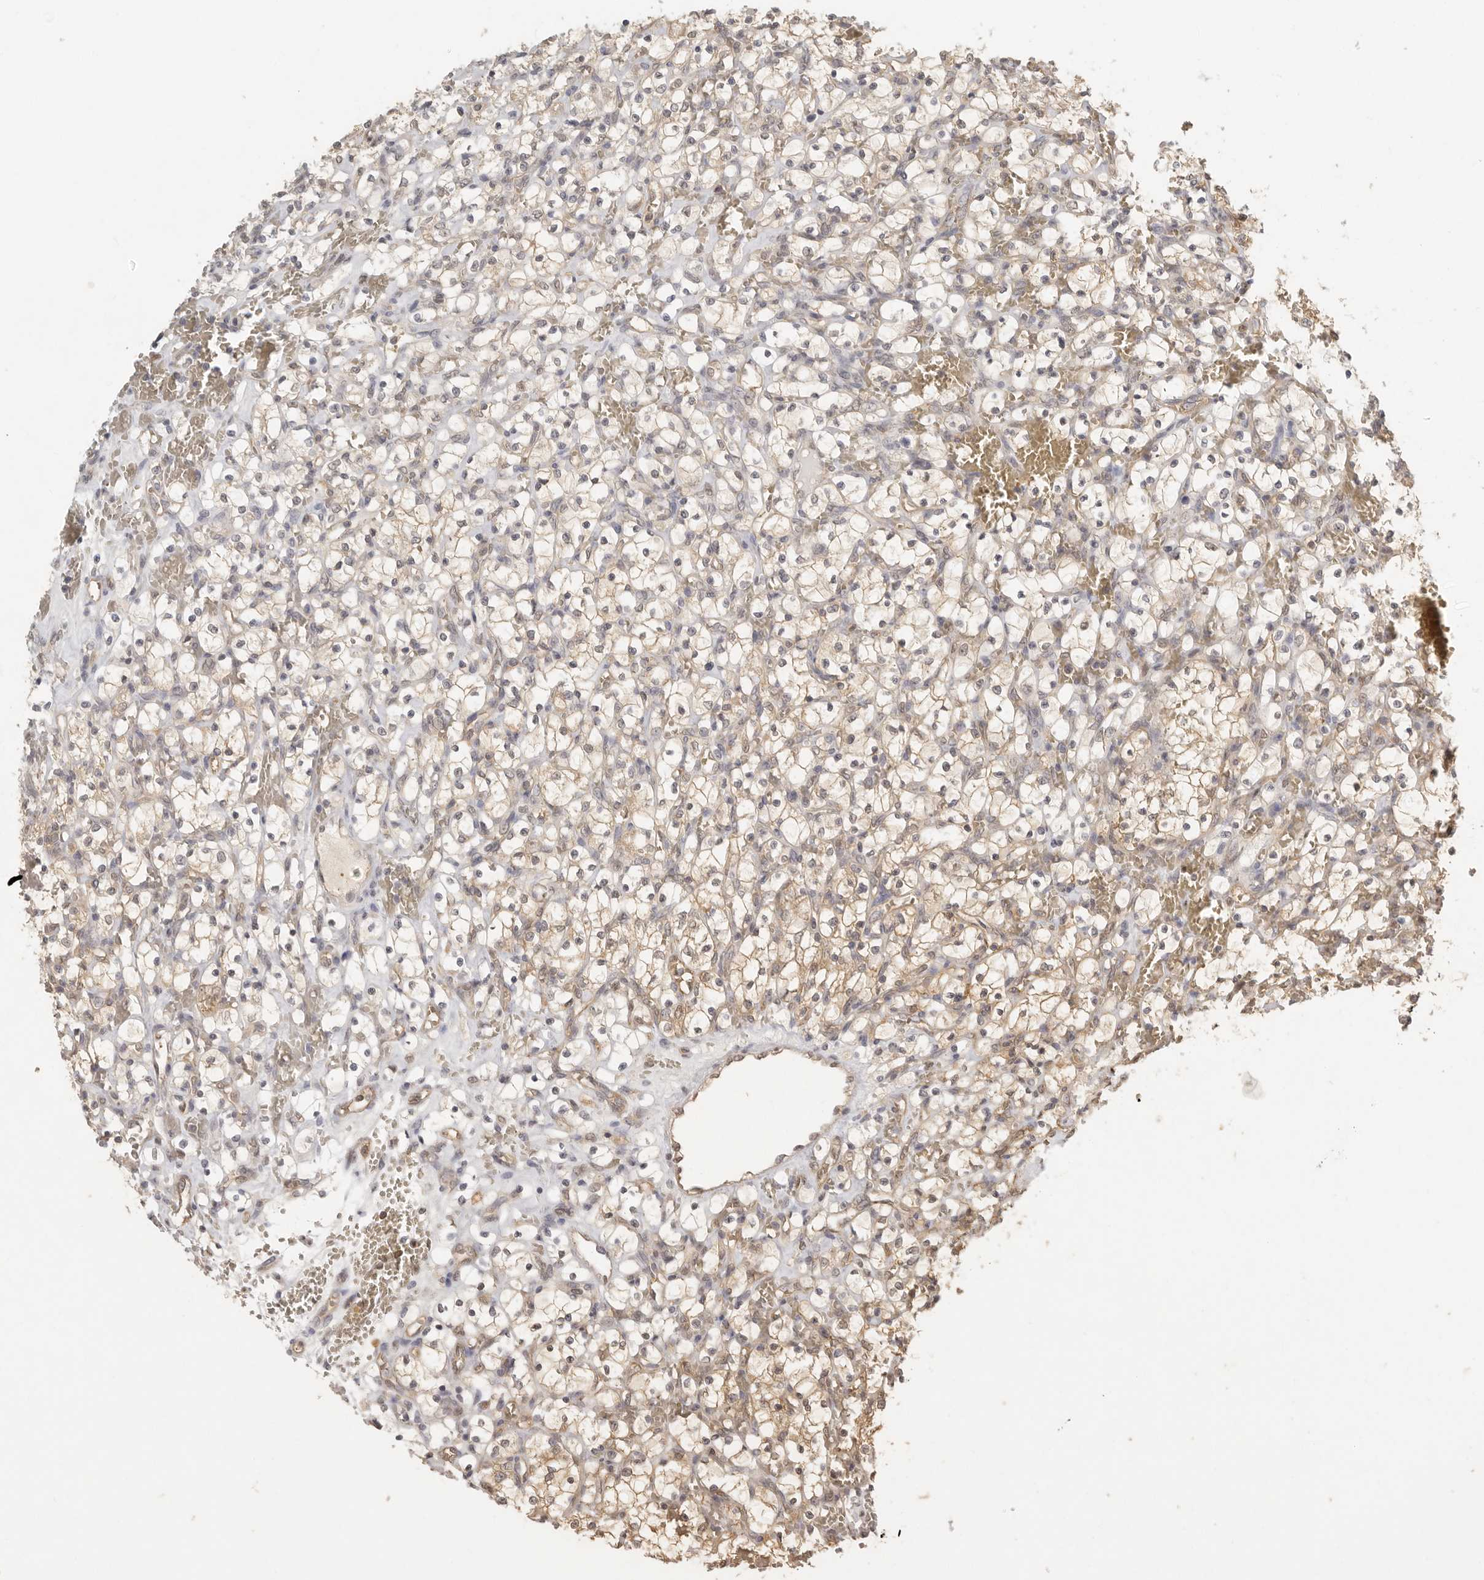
{"staining": {"intensity": "weak", "quantity": "25%-75%", "location": "cytoplasmic/membranous"}, "tissue": "renal cancer", "cell_type": "Tumor cells", "image_type": "cancer", "snomed": [{"axis": "morphology", "description": "Adenocarcinoma, NOS"}, {"axis": "topography", "description": "Kidney"}], "caption": "Immunohistochemistry (IHC) (DAB (3,3'-diaminobenzidine)) staining of human renal cancer exhibits weak cytoplasmic/membranous protein positivity in about 25%-75% of tumor cells. Nuclei are stained in blue.", "gene": "PSMA5", "patient": {"sex": "female", "age": 69}}